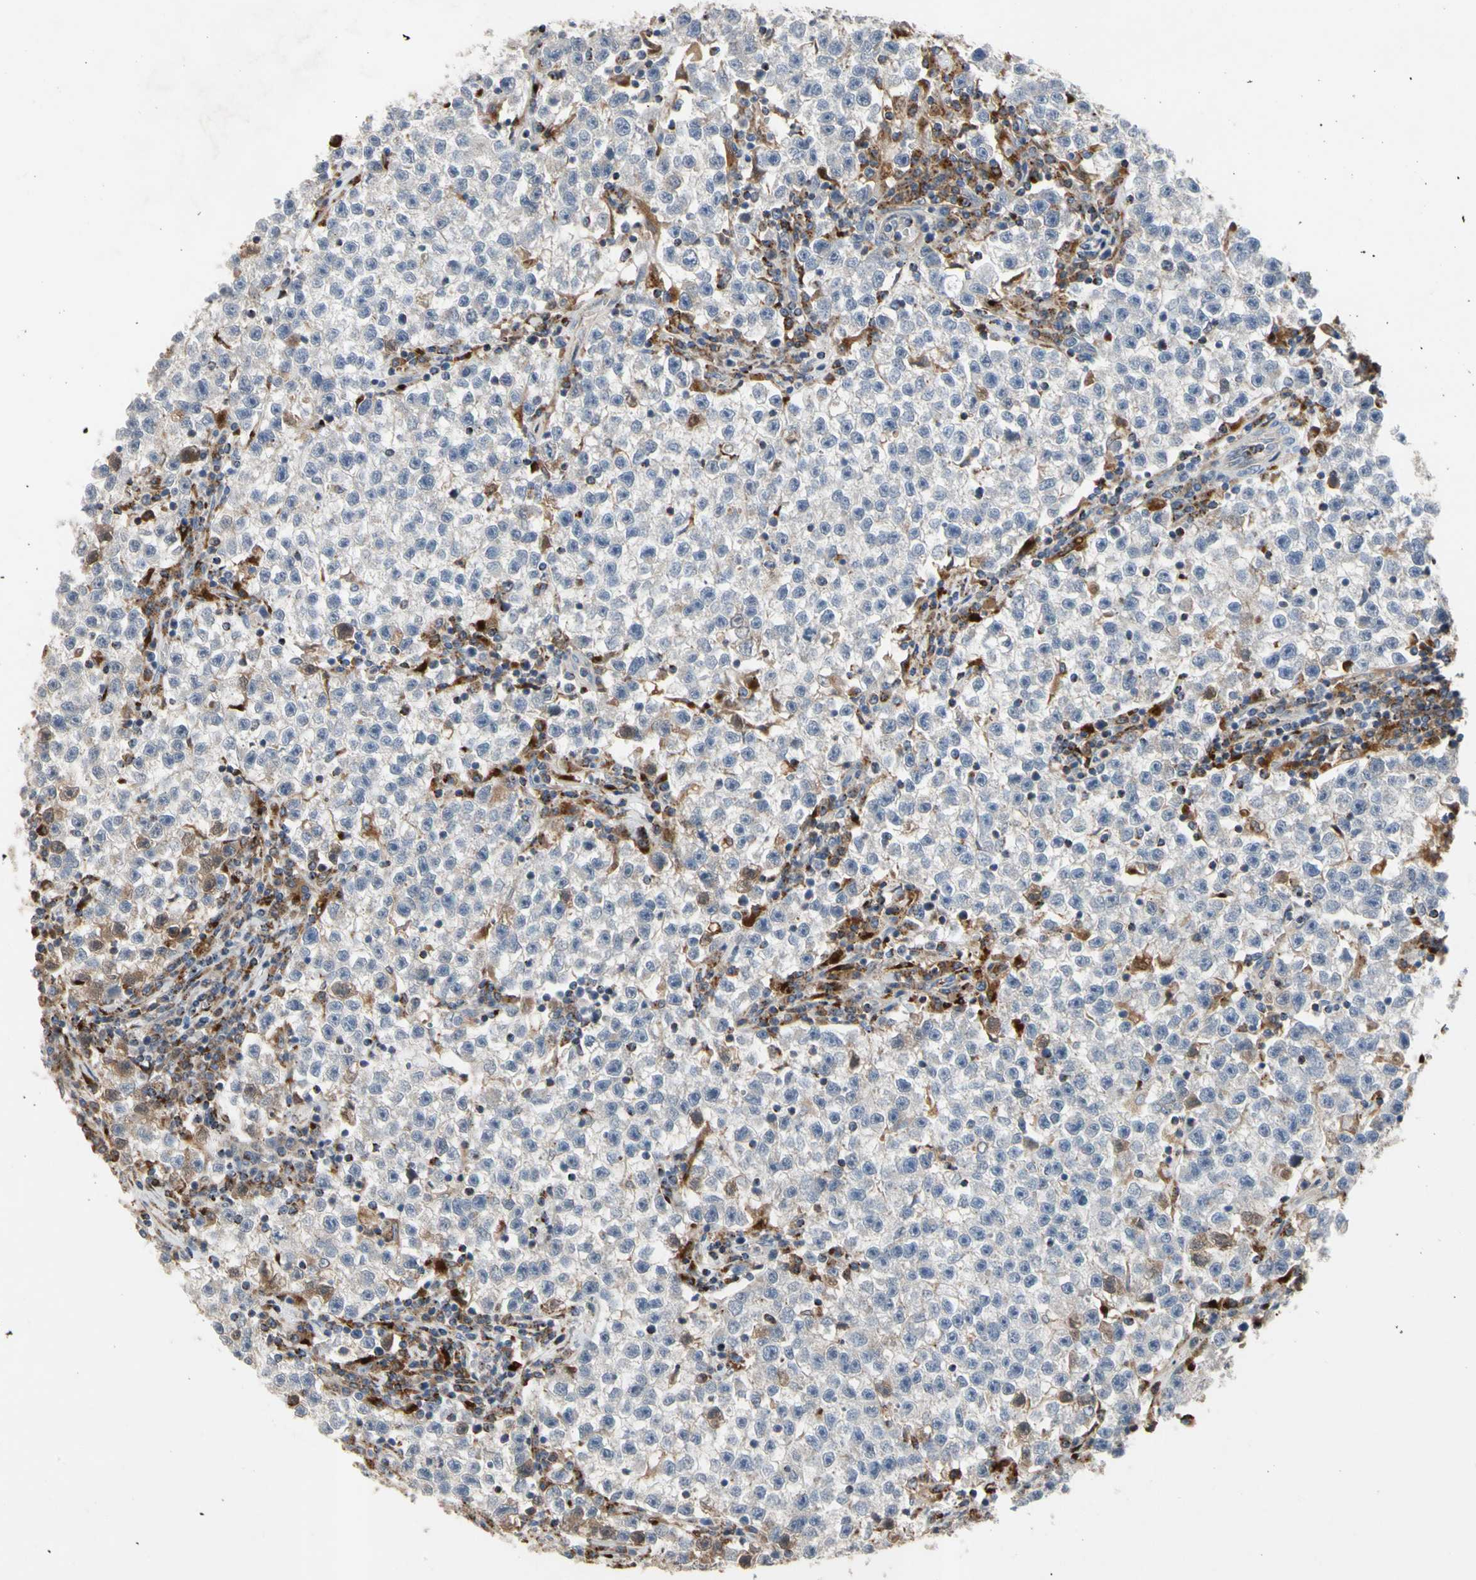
{"staining": {"intensity": "negative", "quantity": "none", "location": "none"}, "tissue": "testis cancer", "cell_type": "Tumor cells", "image_type": "cancer", "snomed": [{"axis": "morphology", "description": "Seminoma, NOS"}, {"axis": "topography", "description": "Testis"}], "caption": "A high-resolution image shows immunohistochemistry staining of testis seminoma, which reveals no significant staining in tumor cells. The staining was performed using DAB to visualize the protein expression in brown, while the nuclei were stained in blue with hematoxylin (Magnification: 20x).", "gene": "ADA2", "patient": {"sex": "male", "age": 22}}